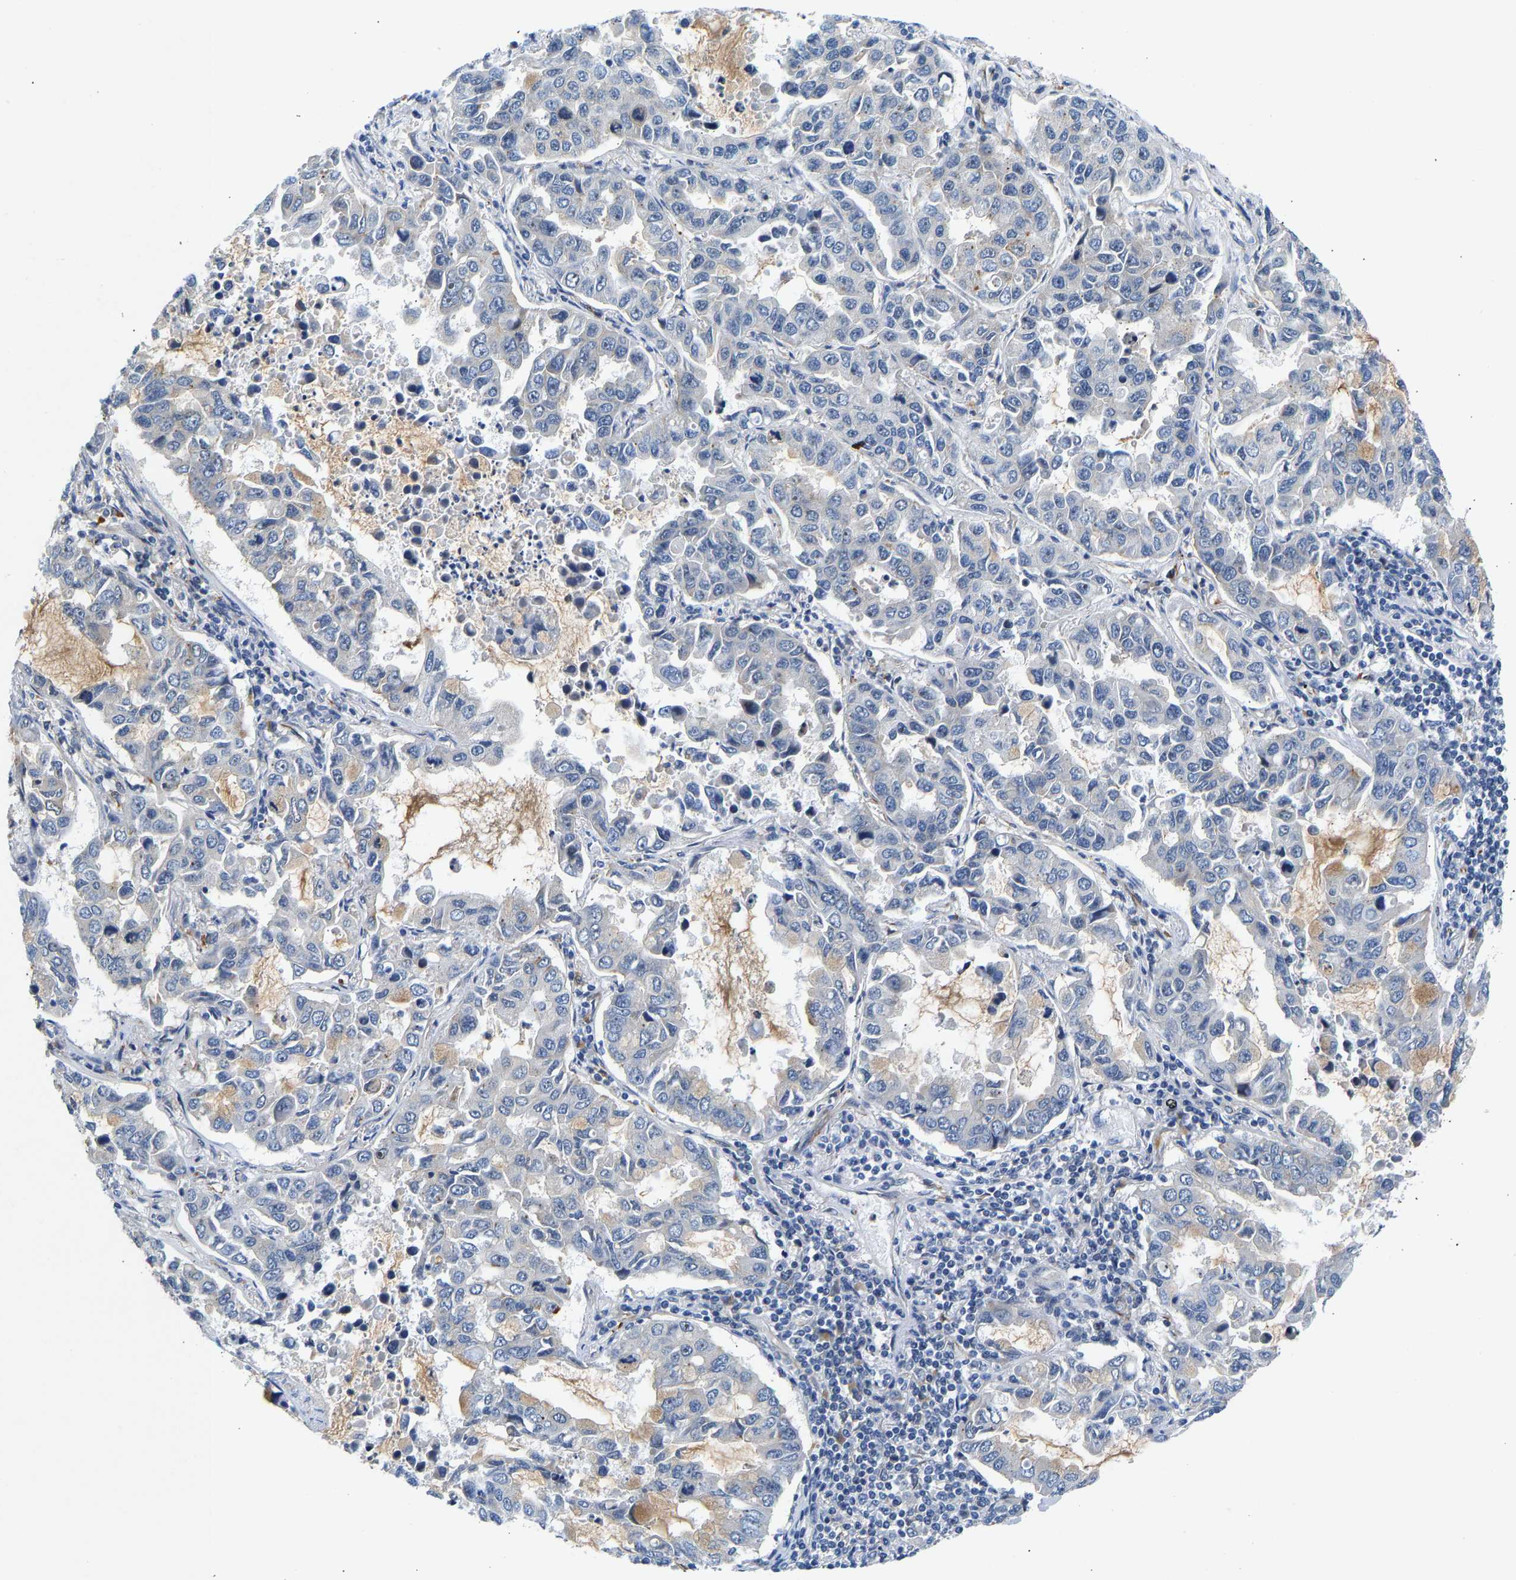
{"staining": {"intensity": "weak", "quantity": "<25%", "location": "cytoplasmic/membranous"}, "tissue": "lung cancer", "cell_type": "Tumor cells", "image_type": "cancer", "snomed": [{"axis": "morphology", "description": "Adenocarcinoma, NOS"}, {"axis": "topography", "description": "Lung"}], "caption": "DAB (3,3'-diaminobenzidine) immunohistochemical staining of adenocarcinoma (lung) shows no significant staining in tumor cells.", "gene": "RESF1", "patient": {"sex": "male", "age": 64}}